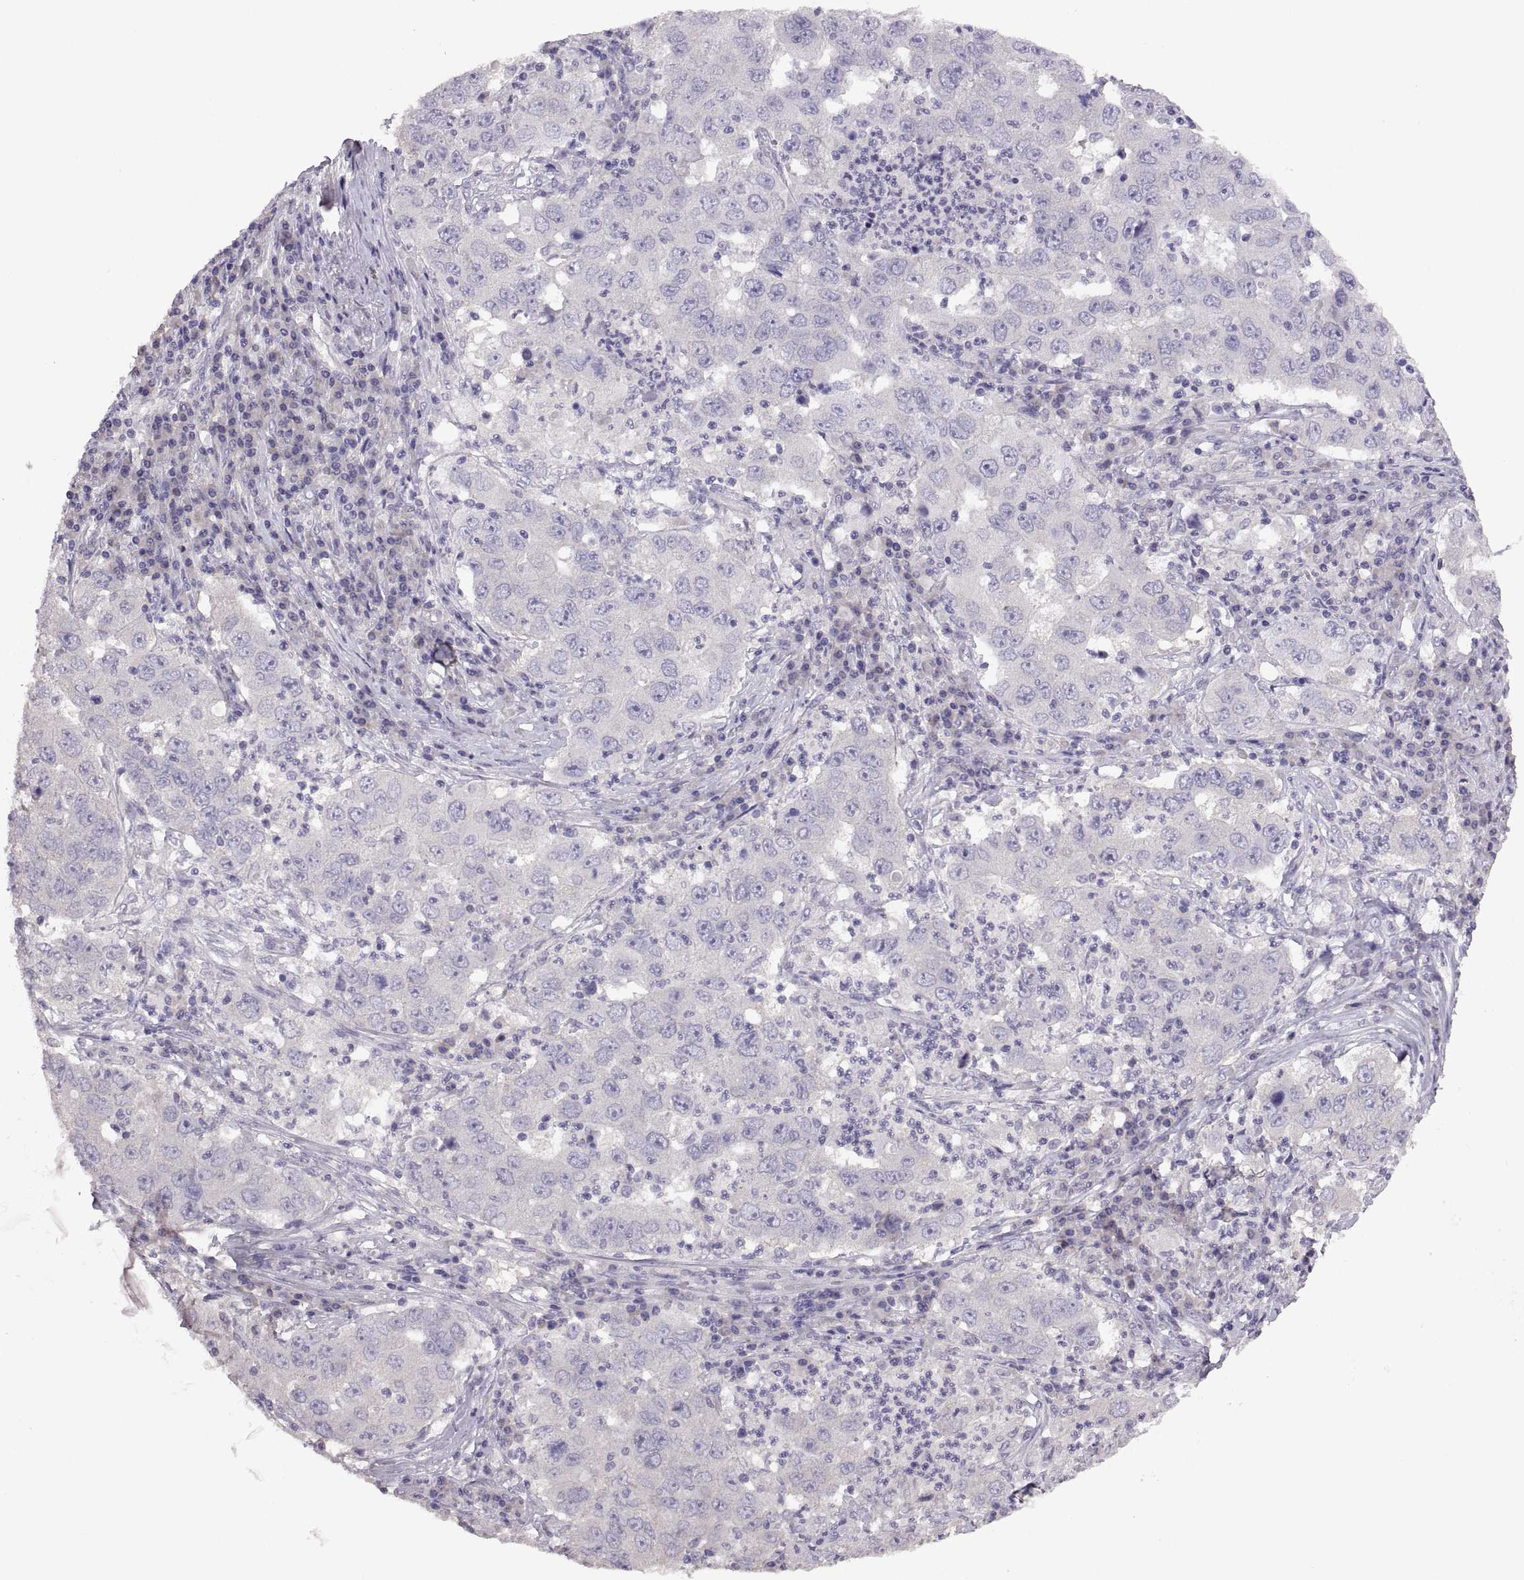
{"staining": {"intensity": "negative", "quantity": "none", "location": "none"}, "tissue": "lung cancer", "cell_type": "Tumor cells", "image_type": "cancer", "snomed": [{"axis": "morphology", "description": "Adenocarcinoma, NOS"}, {"axis": "topography", "description": "Lung"}], "caption": "Immunohistochemistry (IHC) image of neoplastic tissue: human lung cancer (adenocarcinoma) stained with DAB exhibits no significant protein positivity in tumor cells.", "gene": "TBX19", "patient": {"sex": "male", "age": 73}}